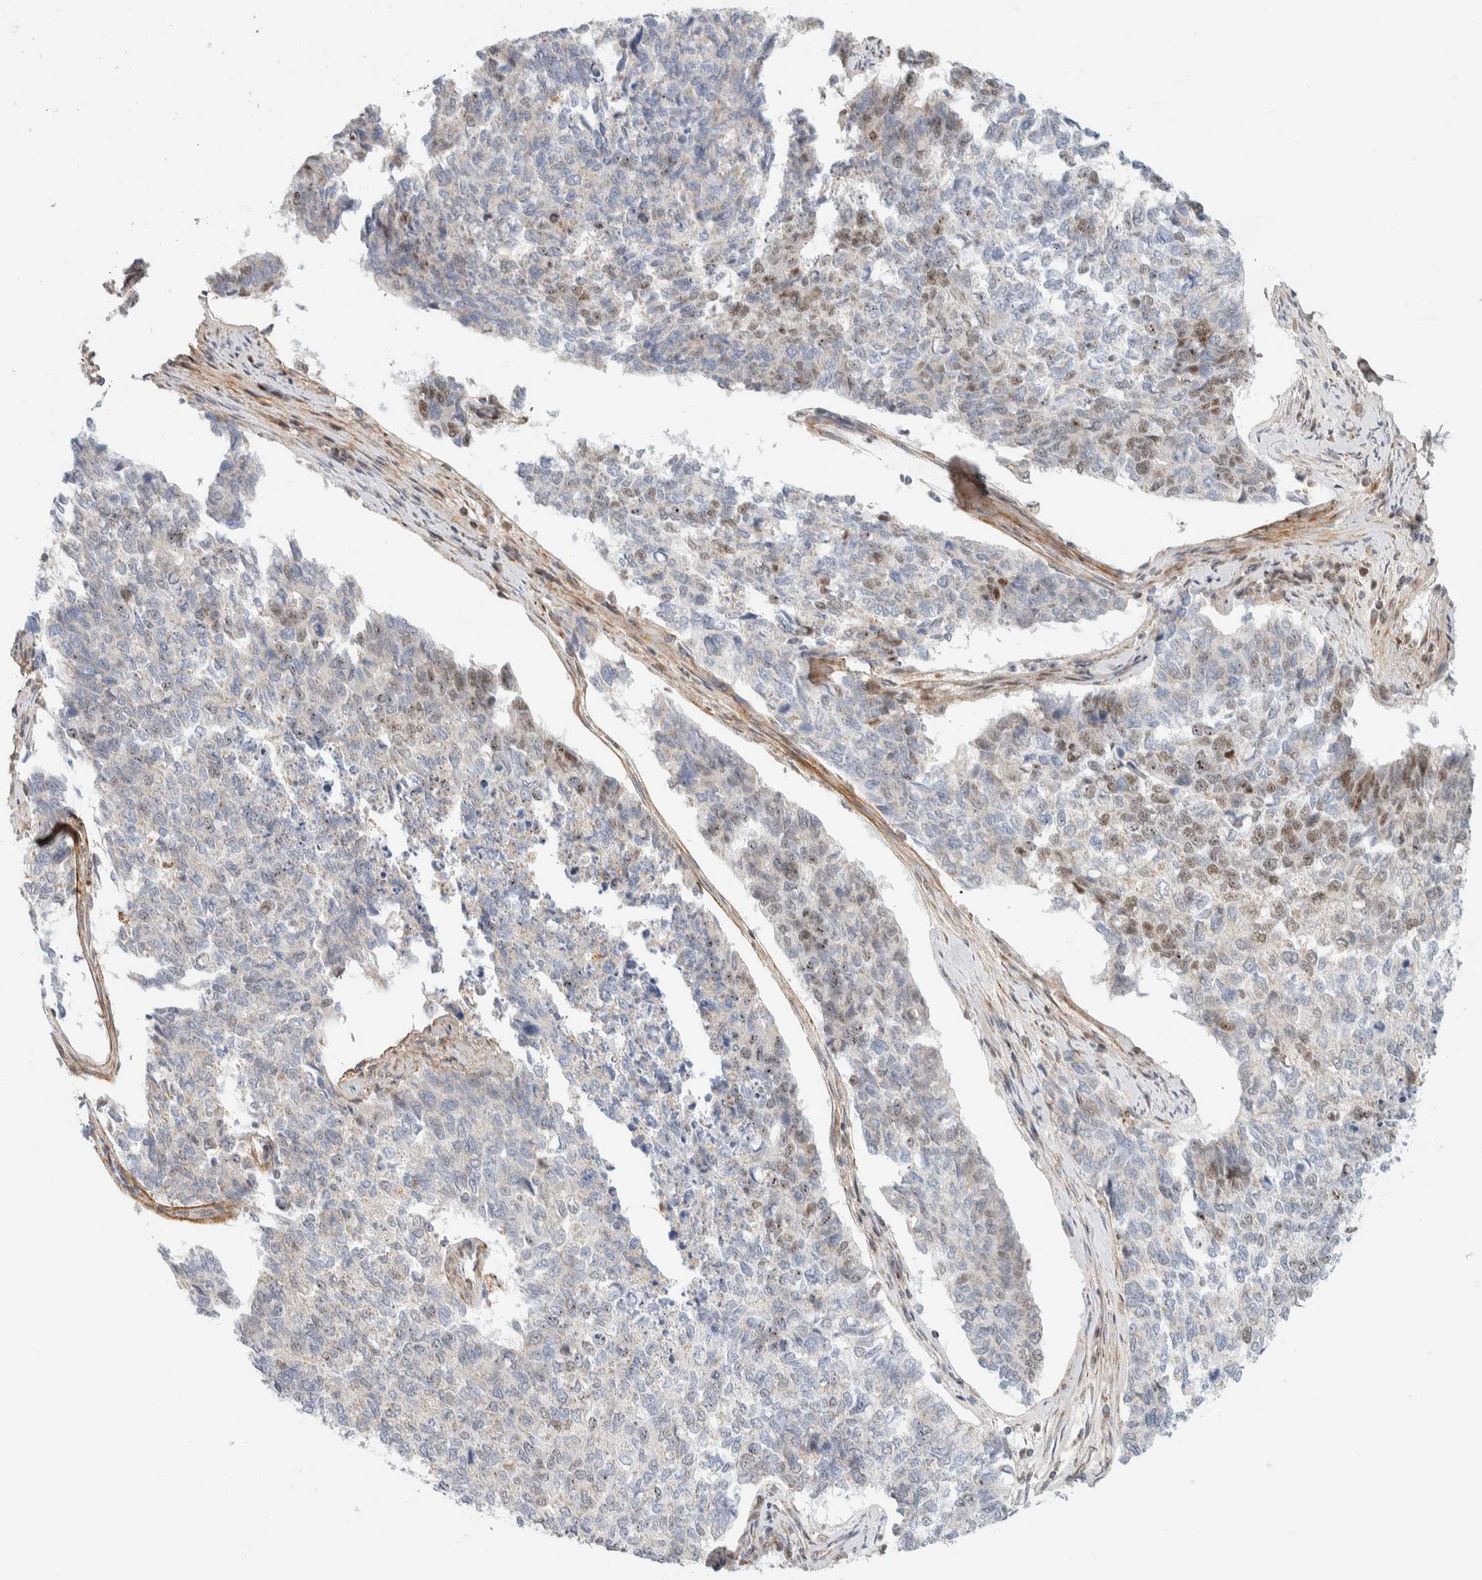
{"staining": {"intensity": "negative", "quantity": "none", "location": "none"}, "tissue": "cervical cancer", "cell_type": "Tumor cells", "image_type": "cancer", "snomed": [{"axis": "morphology", "description": "Squamous cell carcinoma, NOS"}, {"axis": "topography", "description": "Cervix"}], "caption": "A micrograph of human cervical cancer (squamous cell carcinoma) is negative for staining in tumor cells. Brightfield microscopy of immunohistochemistry (IHC) stained with DAB (3,3'-diaminobenzidine) (brown) and hematoxylin (blue), captured at high magnification.", "gene": "TSPAN32", "patient": {"sex": "female", "age": 63}}